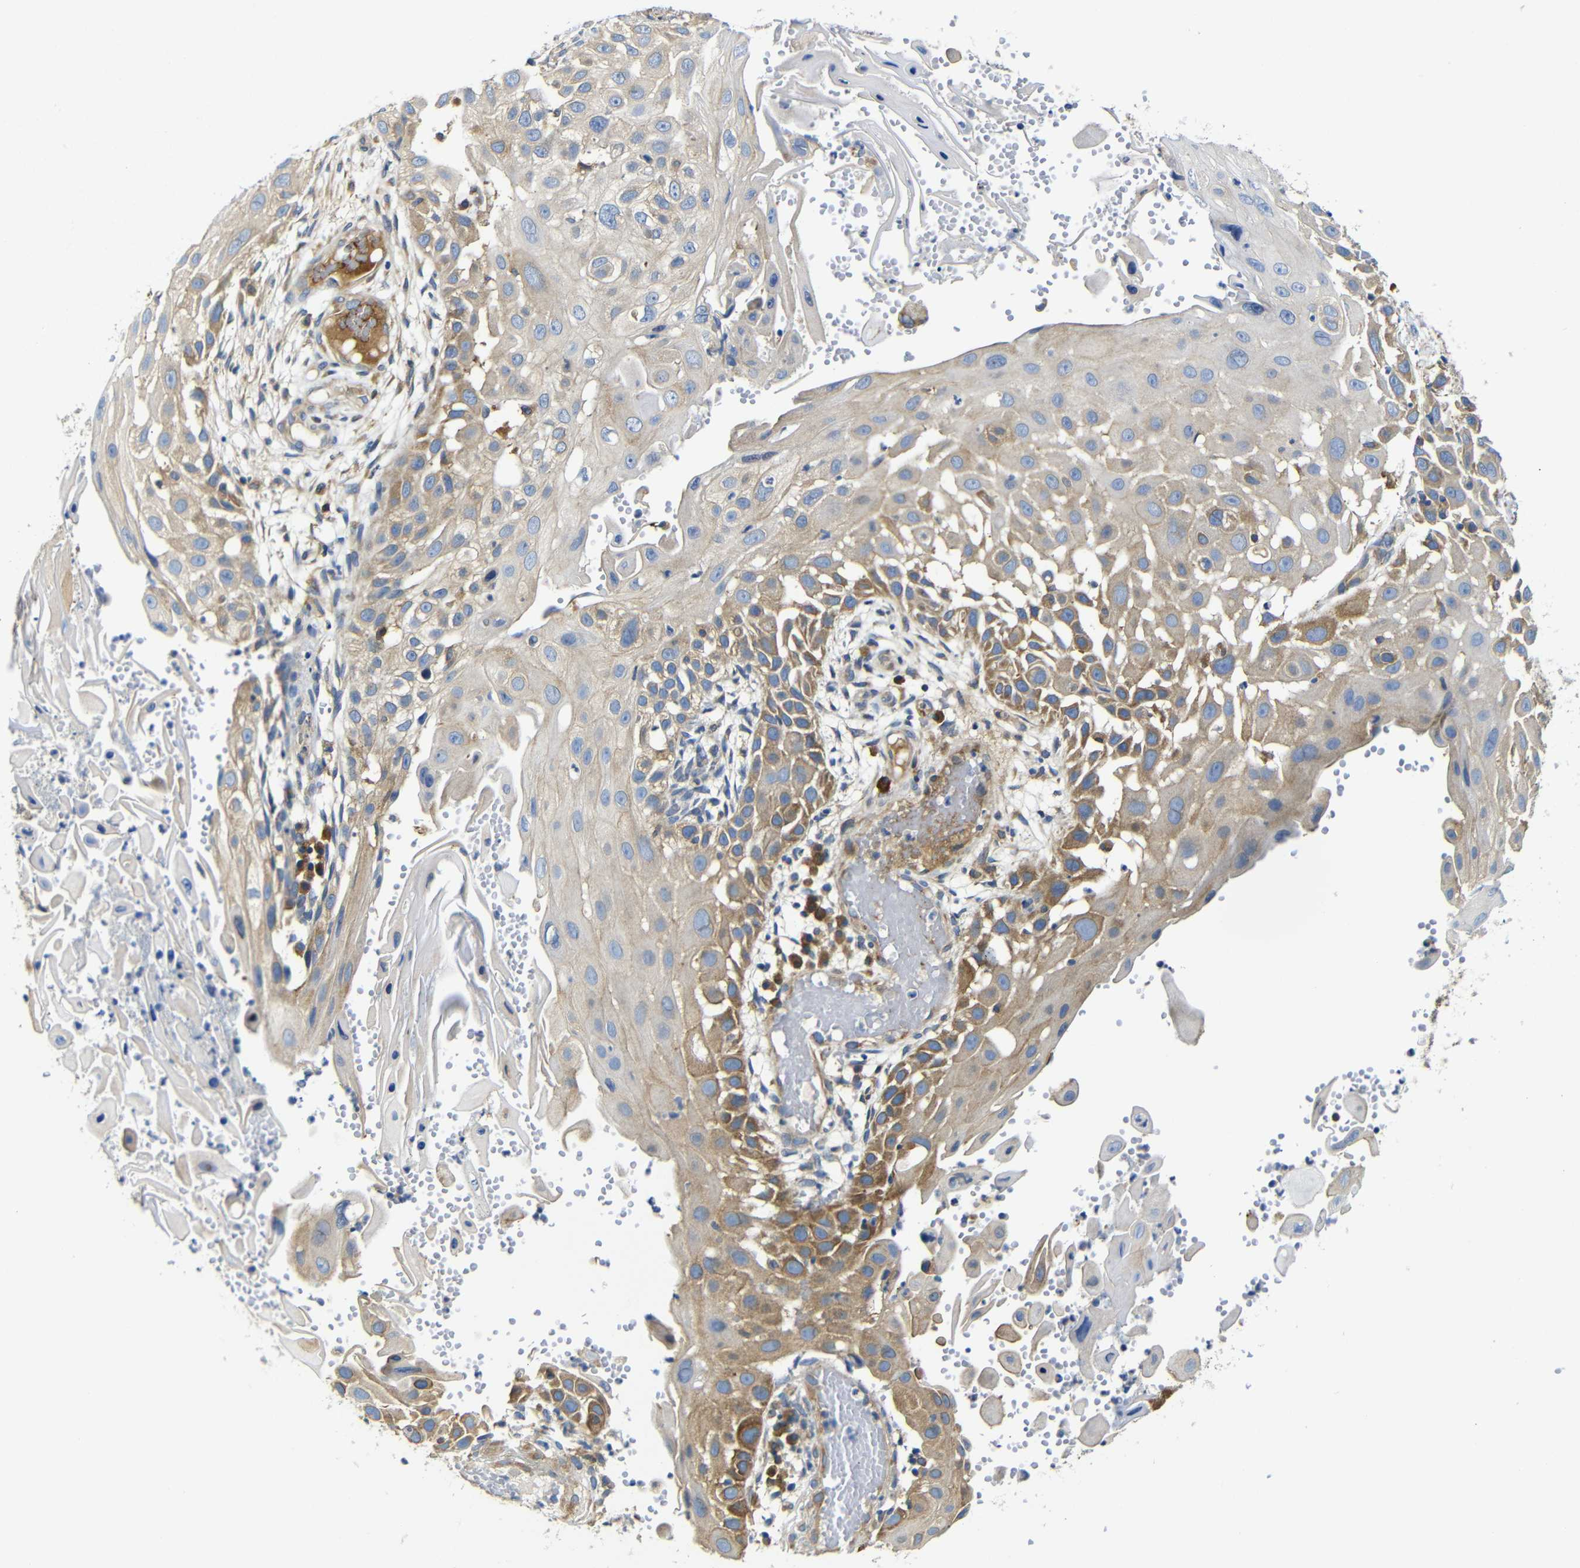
{"staining": {"intensity": "moderate", "quantity": "<25%", "location": "cytoplasmic/membranous"}, "tissue": "skin cancer", "cell_type": "Tumor cells", "image_type": "cancer", "snomed": [{"axis": "morphology", "description": "Squamous cell carcinoma, NOS"}, {"axis": "topography", "description": "Skin"}], "caption": "Immunohistochemistry (DAB (3,3'-diaminobenzidine)) staining of skin cancer displays moderate cytoplasmic/membranous protein expression in about <25% of tumor cells.", "gene": "CLCC1", "patient": {"sex": "female", "age": 44}}